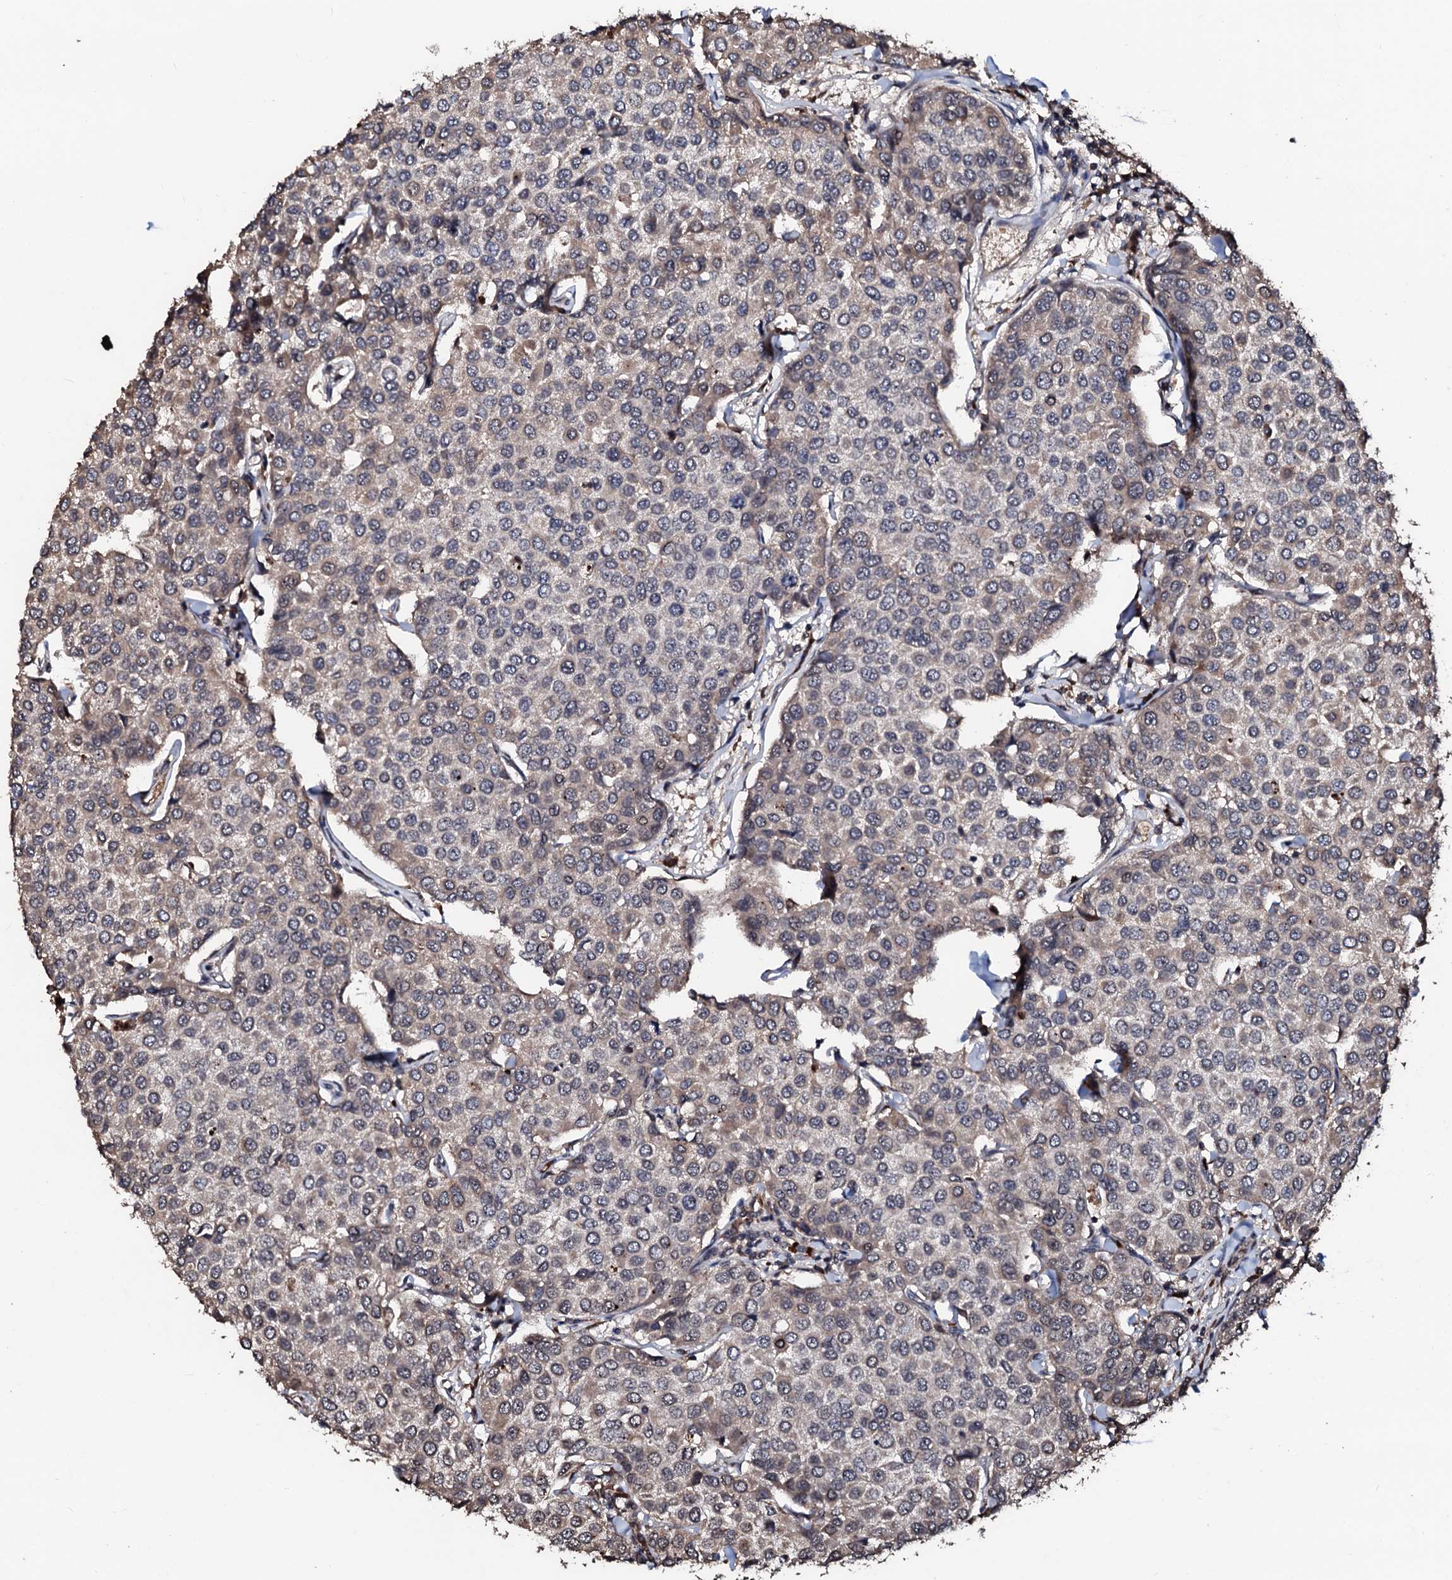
{"staining": {"intensity": "weak", "quantity": "<25%", "location": "cytoplasmic/membranous"}, "tissue": "breast cancer", "cell_type": "Tumor cells", "image_type": "cancer", "snomed": [{"axis": "morphology", "description": "Duct carcinoma"}, {"axis": "topography", "description": "Breast"}], "caption": "This is an immunohistochemistry image of human breast infiltrating ductal carcinoma. There is no staining in tumor cells.", "gene": "SUPT7L", "patient": {"sex": "female", "age": 55}}